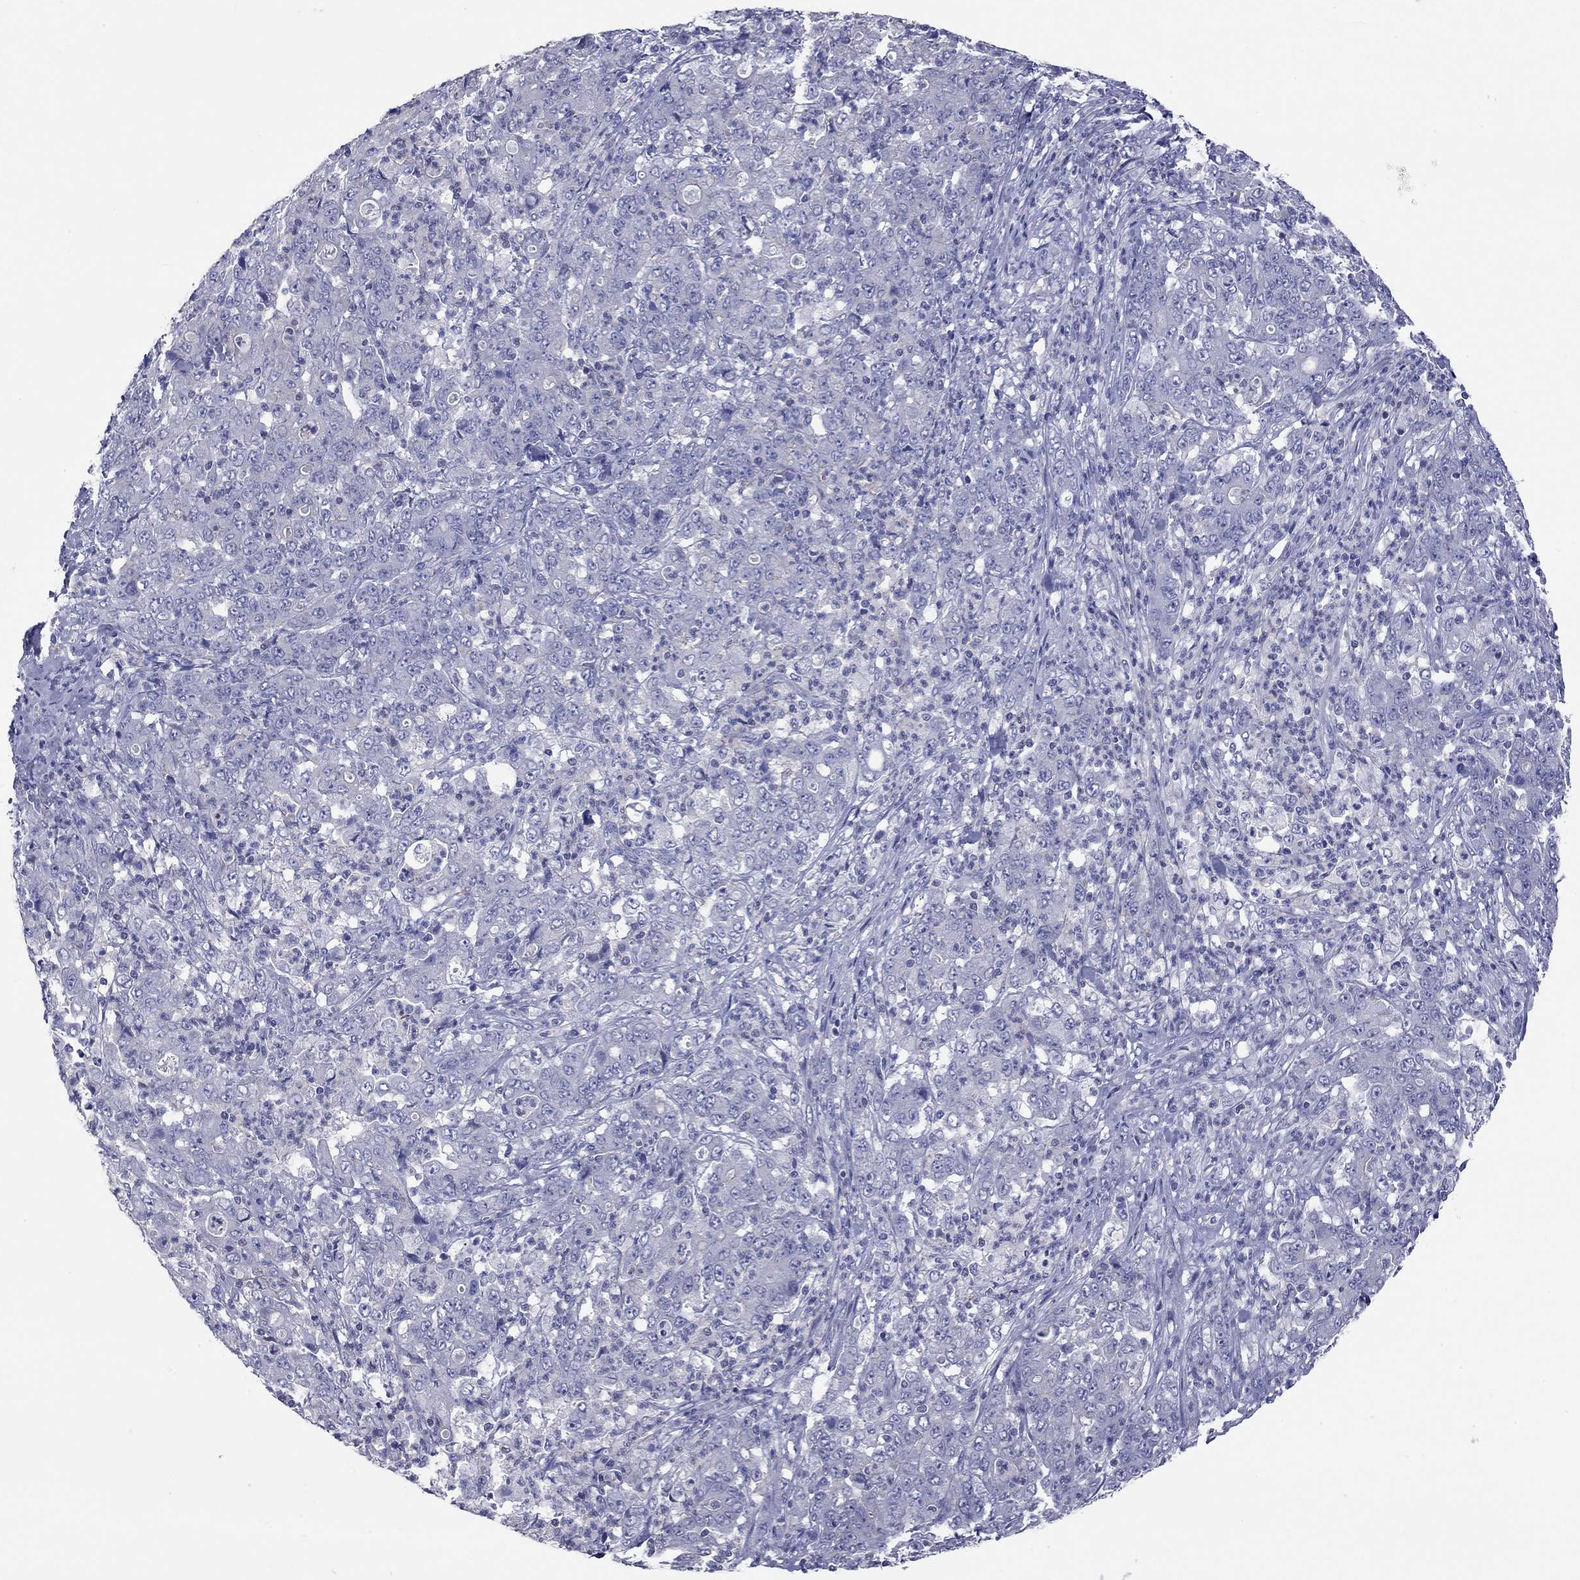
{"staining": {"intensity": "negative", "quantity": "none", "location": "none"}, "tissue": "stomach cancer", "cell_type": "Tumor cells", "image_type": "cancer", "snomed": [{"axis": "morphology", "description": "Adenocarcinoma, NOS"}, {"axis": "topography", "description": "Stomach, lower"}], "caption": "A photomicrograph of adenocarcinoma (stomach) stained for a protein displays no brown staining in tumor cells.", "gene": "ACTL7B", "patient": {"sex": "female", "age": 71}}